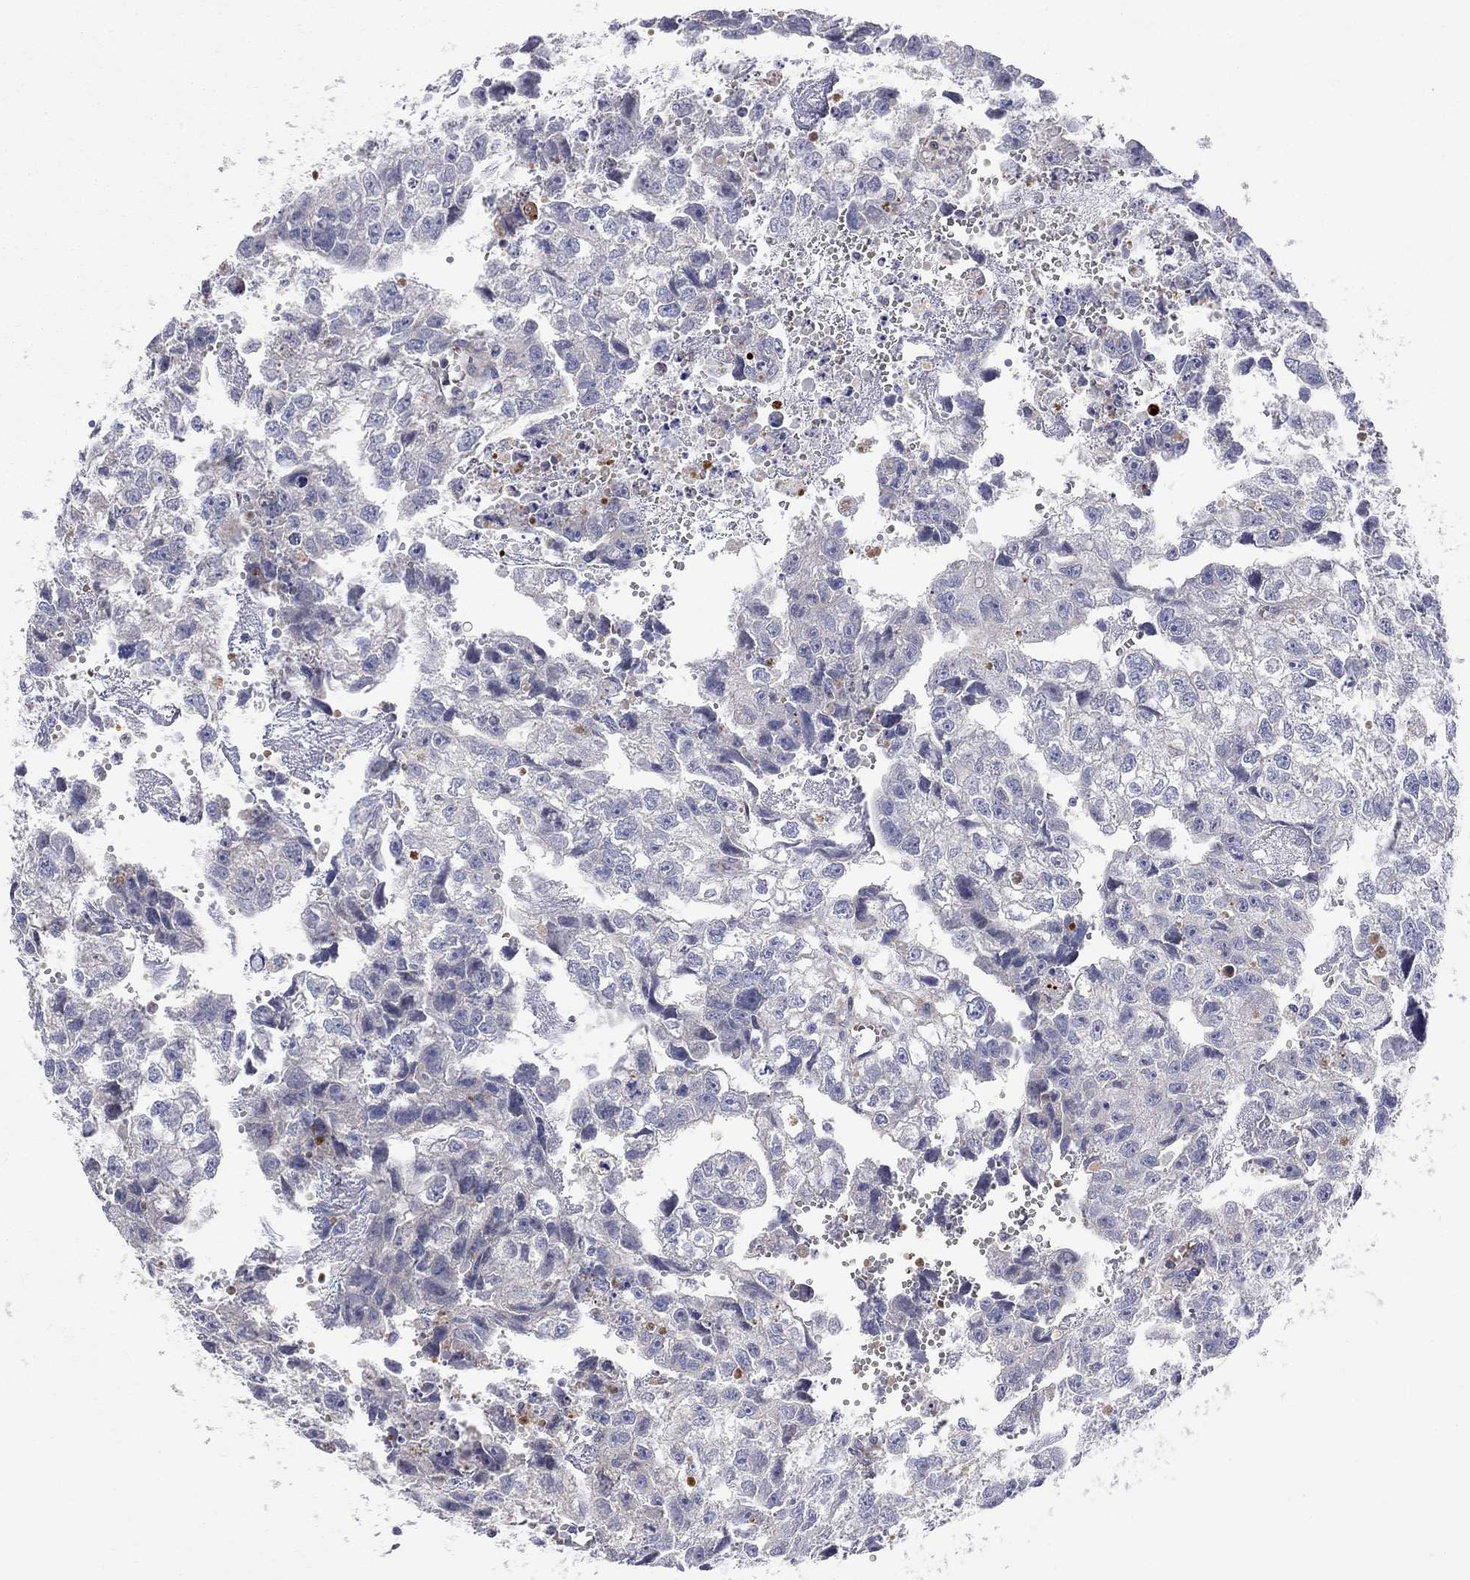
{"staining": {"intensity": "negative", "quantity": "none", "location": "none"}, "tissue": "testis cancer", "cell_type": "Tumor cells", "image_type": "cancer", "snomed": [{"axis": "morphology", "description": "Carcinoma, Embryonal, NOS"}, {"axis": "morphology", "description": "Teratoma, malignant, NOS"}, {"axis": "topography", "description": "Testis"}], "caption": "This micrograph is of testis embryonal carcinoma stained with immunohistochemistry (IHC) to label a protein in brown with the nuclei are counter-stained blue. There is no expression in tumor cells.", "gene": "CASTOR1", "patient": {"sex": "male", "age": 44}}